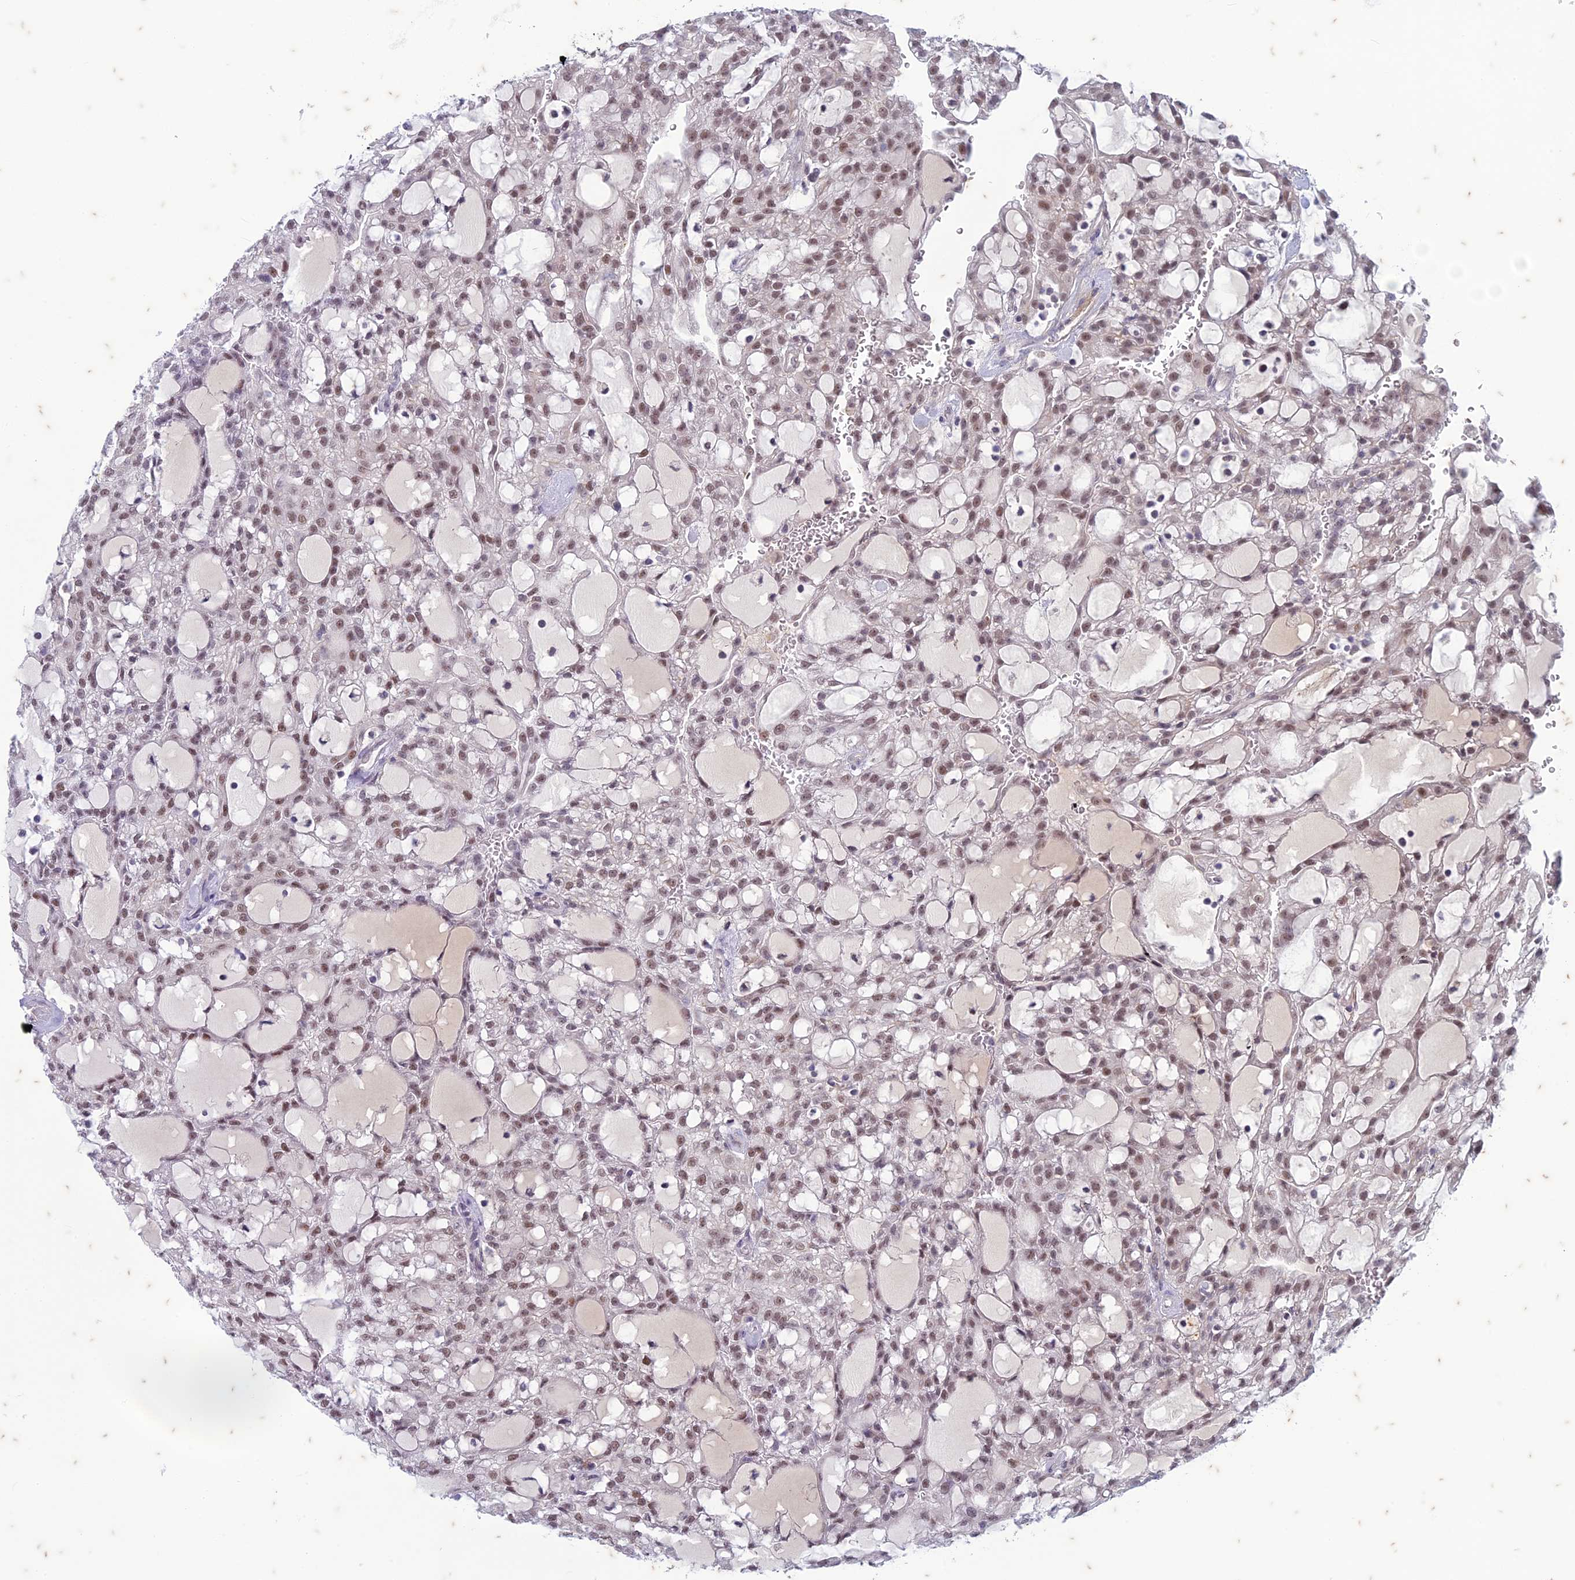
{"staining": {"intensity": "moderate", "quantity": ">75%", "location": "nuclear"}, "tissue": "renal cancer", "cell_type": "Tumor cells", "image_type": "cancer", "snomed": [{"axis": "morphology", "description": "Adenocarcinoma, NOS"}, {"axis": "topography", "description": "Kidney"}], "caption": "The histopathology image reveals staining of renal cancer (adenocarcinoma), revealing moderate nuclear protein expression (brown color) within tumor cells.", "gene": "PABPN1L", "patient": {"sex": "male", "age": 63}}